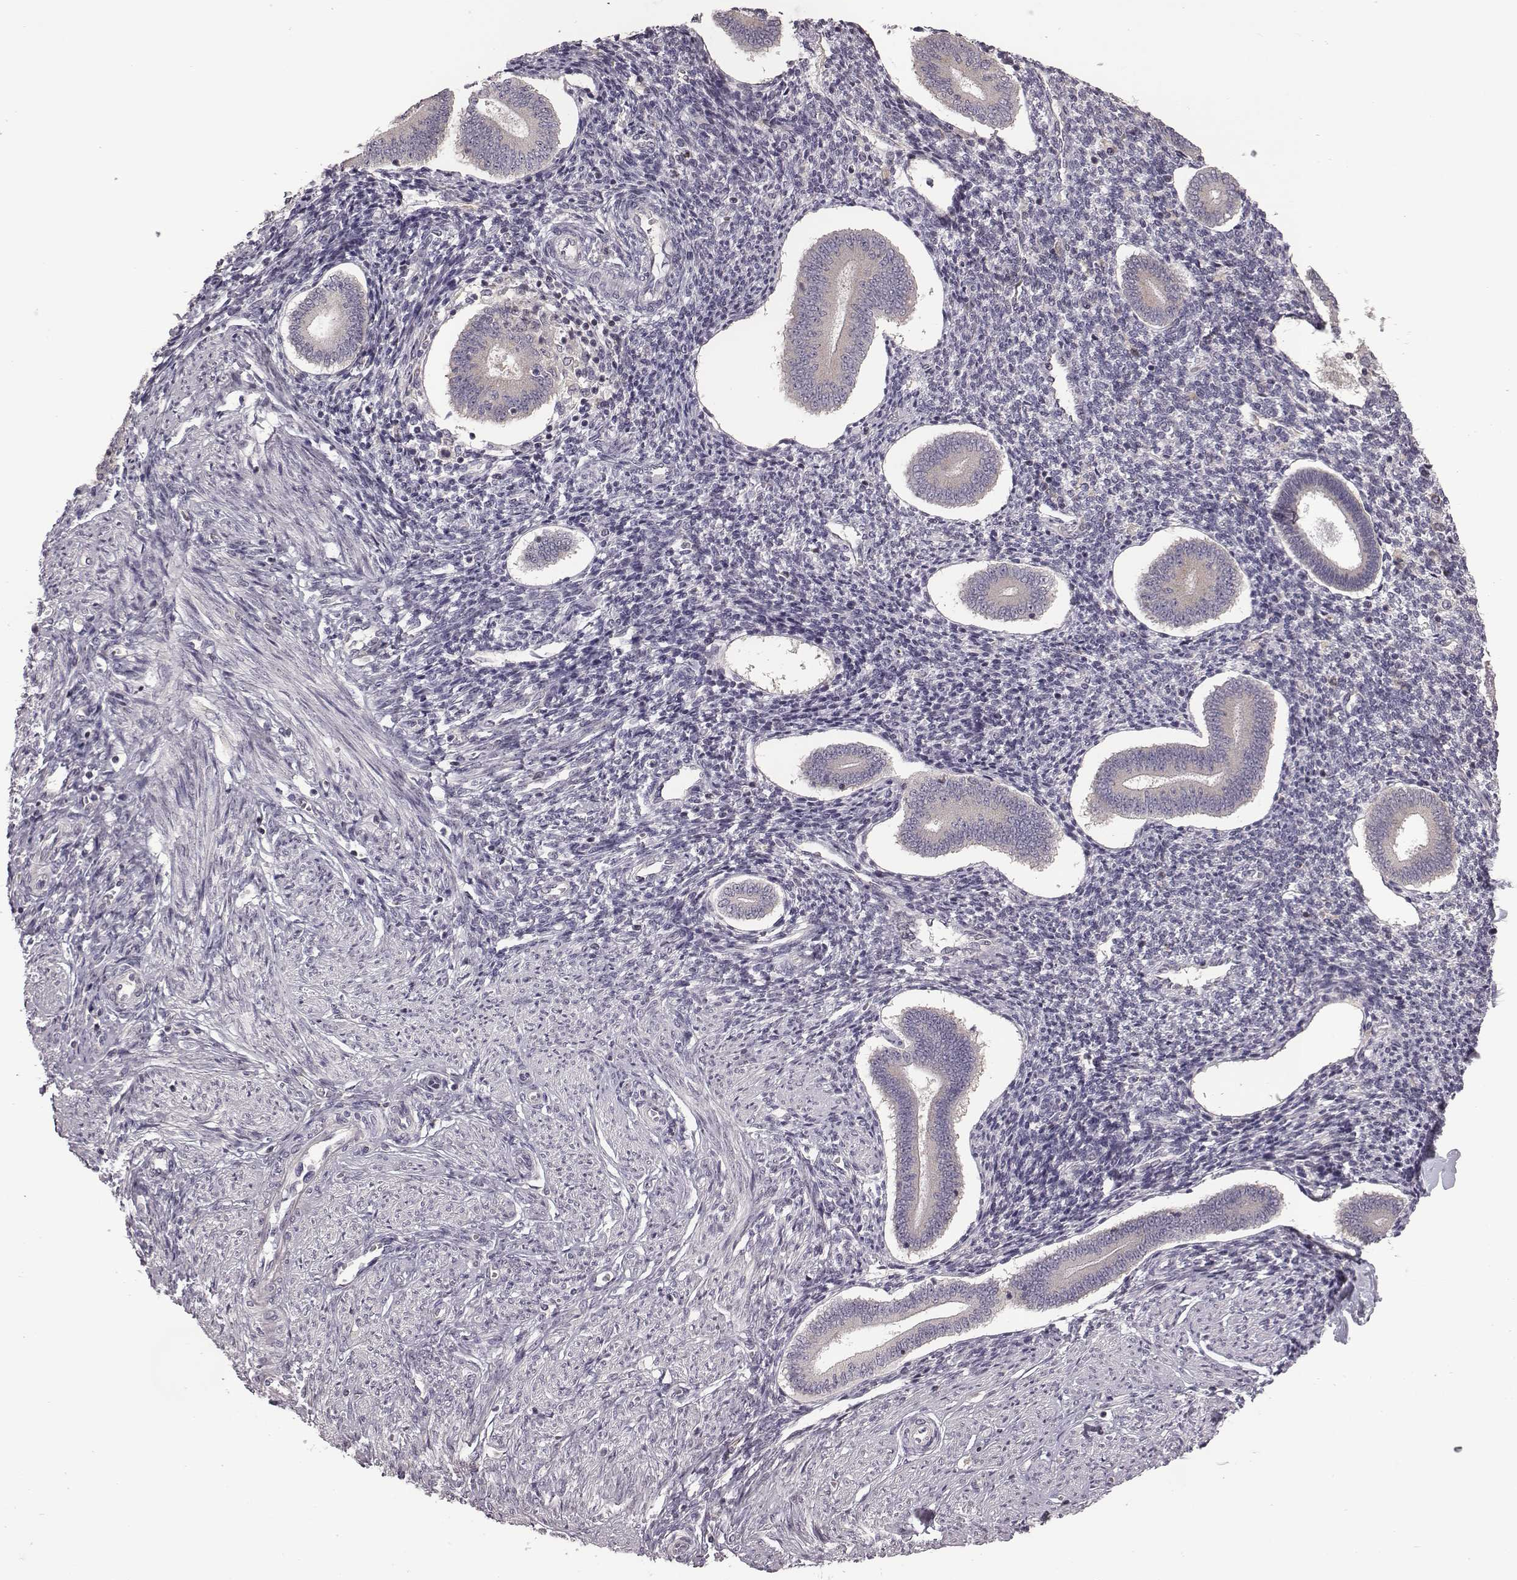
{"staining": {"intensity": "negative", "quantity": "none", "location": "none"}, "tissue": "endometrium", "cell_type": "Cells in endometrial stroma", "image_type": "normal", "snomed": [{"axis": "morphology", "description": "Normal tissue, NOS"}, {"axis": "topography", "description": "Endometrium"}], "caption": "IHC photomicrograph of benign endometrium stained for a protein (brown), which exhibits no positivity in cells in endometrial stroma. (Stains: DAB (3,3'-diaminobenzidine) immunohistochemistry with hematoxylin counter stain, Microscopy: brightfield microscopy at high magnification).", "gene": "BICDL1", "patient": {"sex": "female", "age": 40}}